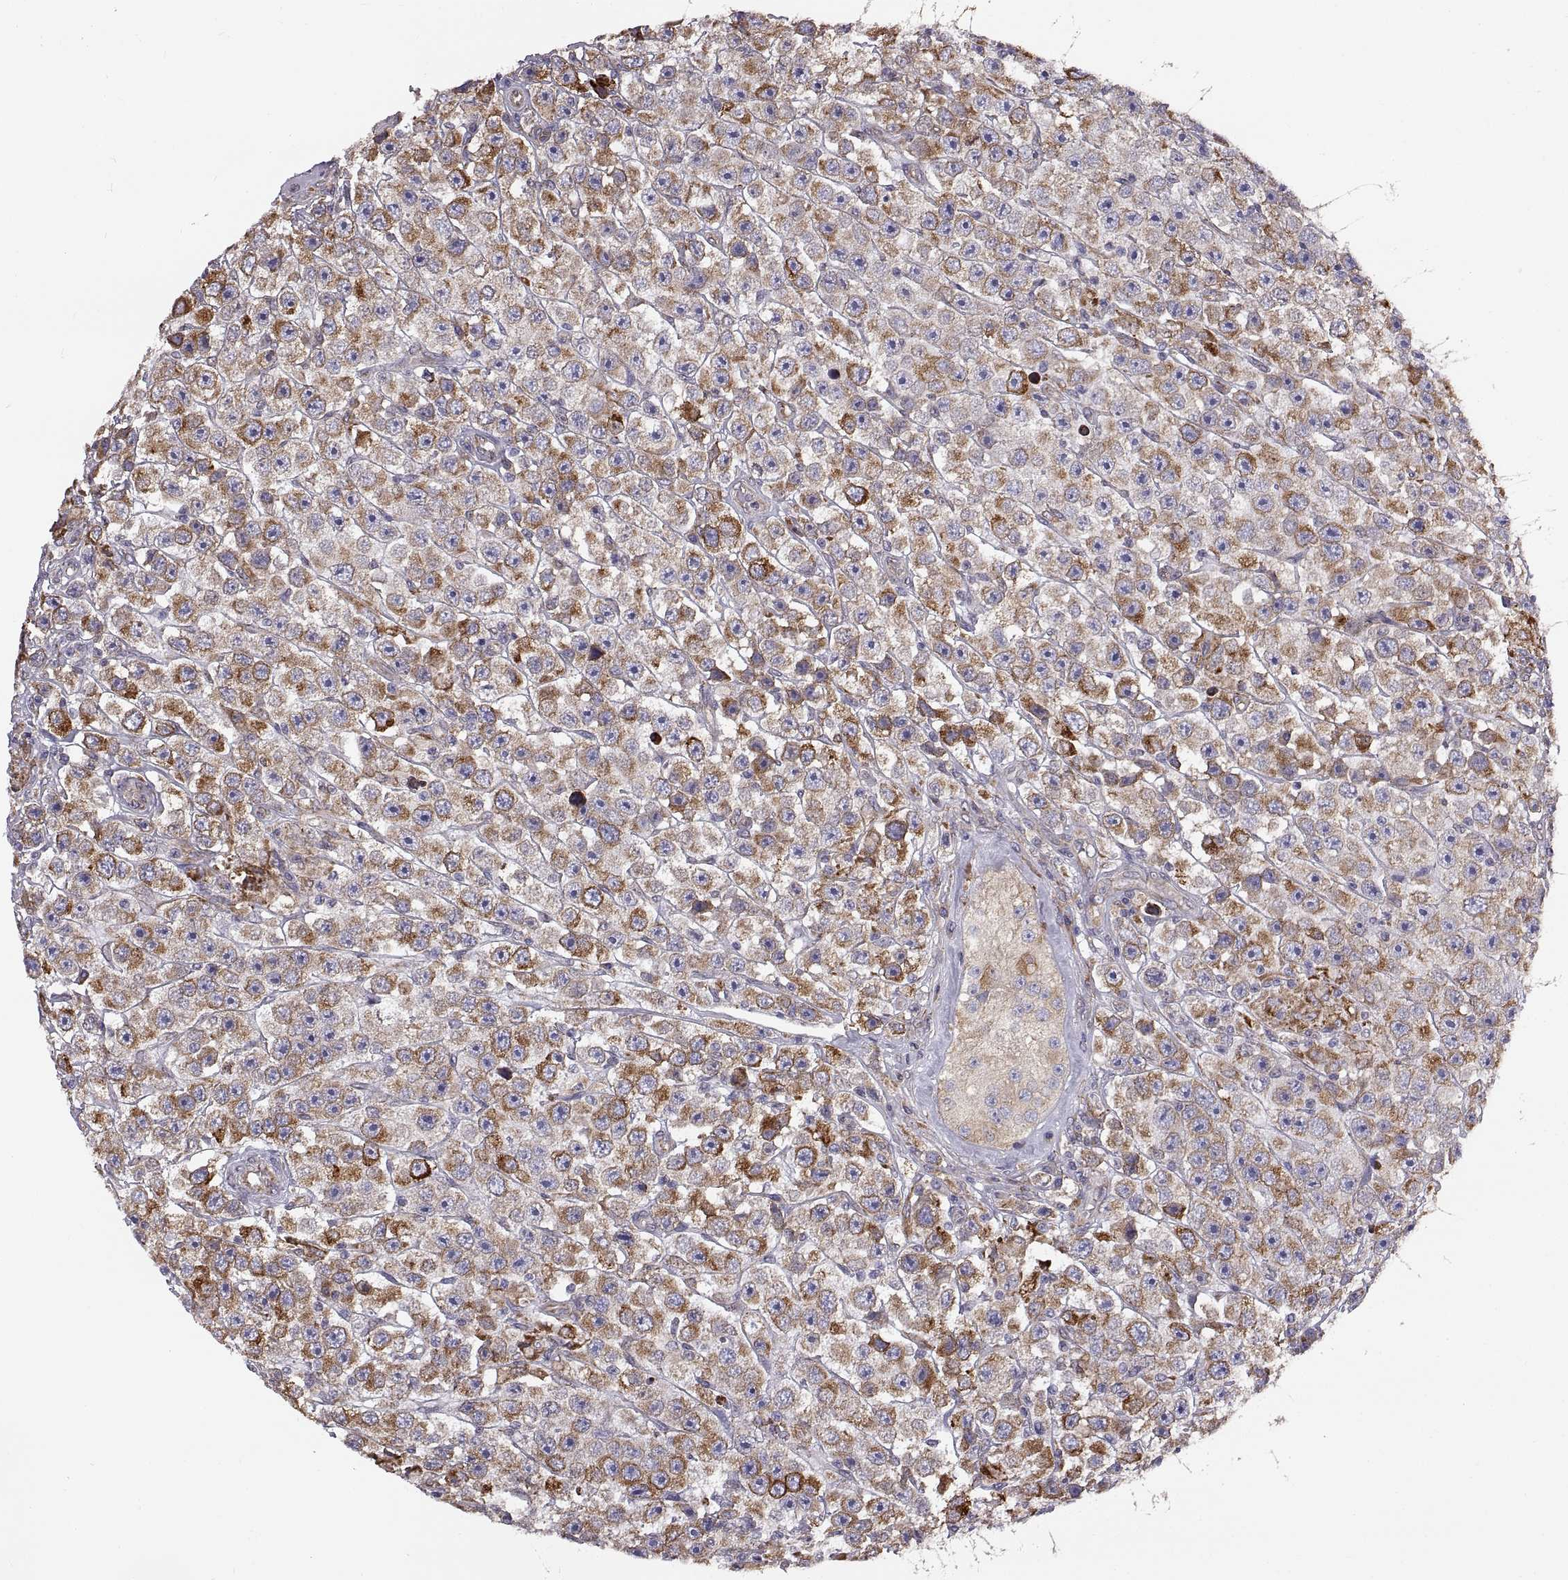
{"staining": {"intensity": "strong", "quantity": "25%-75%", "location": "cytoplasmic/membranous"}, "tissue": "testis cancer", "cell_type": "Tumor cells", "image_type": "cancer", "snomed": [{"axis": "morphology", "description": "Seminoma, NOS"}, {"axis": "topography", "description": "Testis"}], "caption": "Immunohistochemical staining of testis cancer demonstrates high levels of strong cytoplasmic/membranous protein positivity in about 25%-75% of tumor cells. Using DAB (brown) and hematoxylin (blue) stains, captured at high magnification using brightfield microscopy.", "gene": "PLEKHB2", "patient": {"sex": "male", "age": 45}}